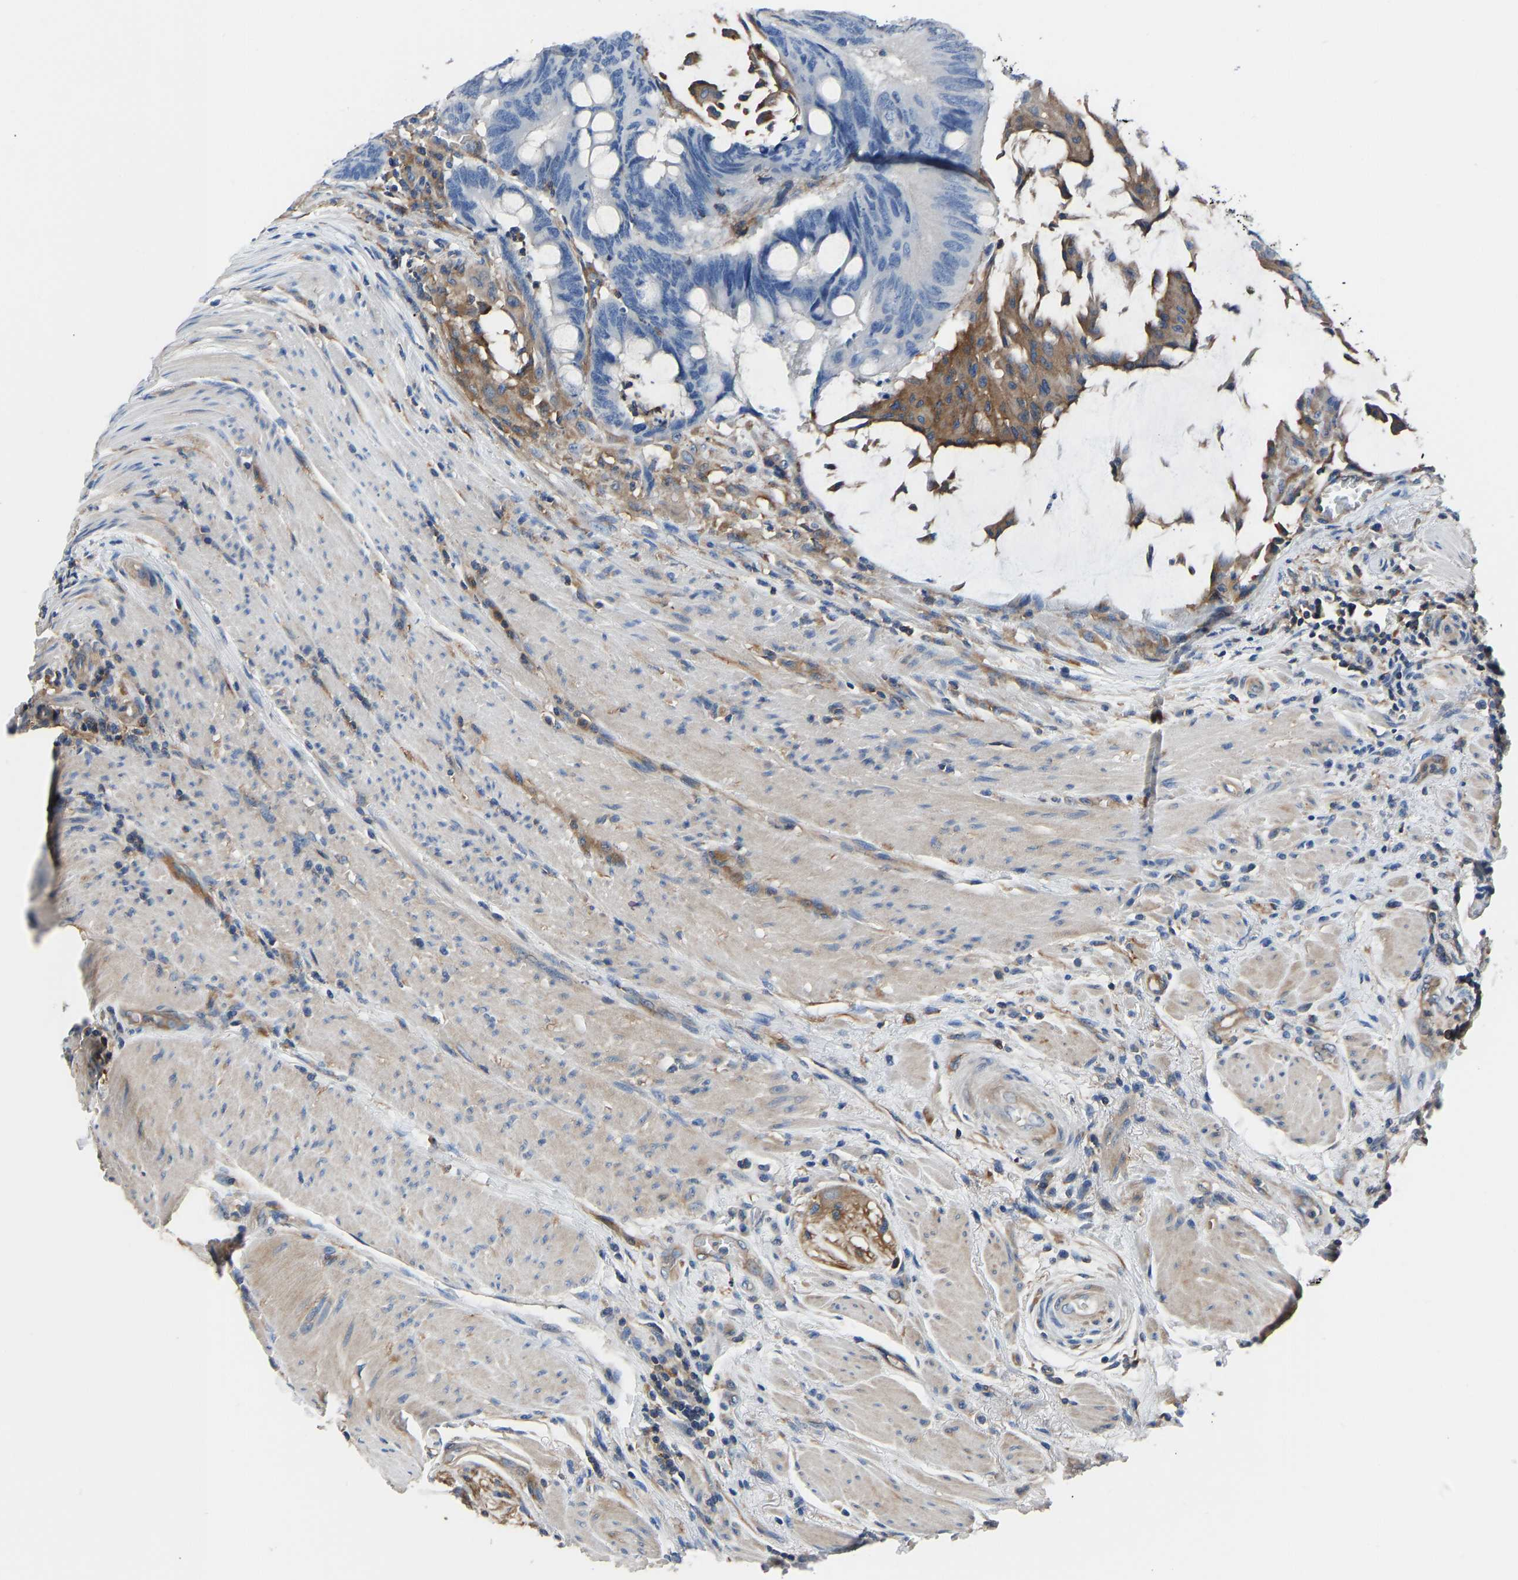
{"staining": {"intensity": "negative", "quantity": "none", "location": "none"}, "tissue": "colorectal cancer", "cell_type": "Tumor cells", "image_type": "cancer", "snomed": [{"axis": "morphology", "description": "Normal tissue, NOS"}, {"axis": "morphology", "description": "Adenocarcinoma, NOS"}, {"axis": "topography", "description": "Rectum"}, {"axis": "topography", "description": "Peripheral nerve tissue"}], "caption": "The image exhibits no staining of tumor cells in adenocarcinoma (colorectal).", "gene": "PRKAR1A", "patient": {"sex": "male", "age": 92}}